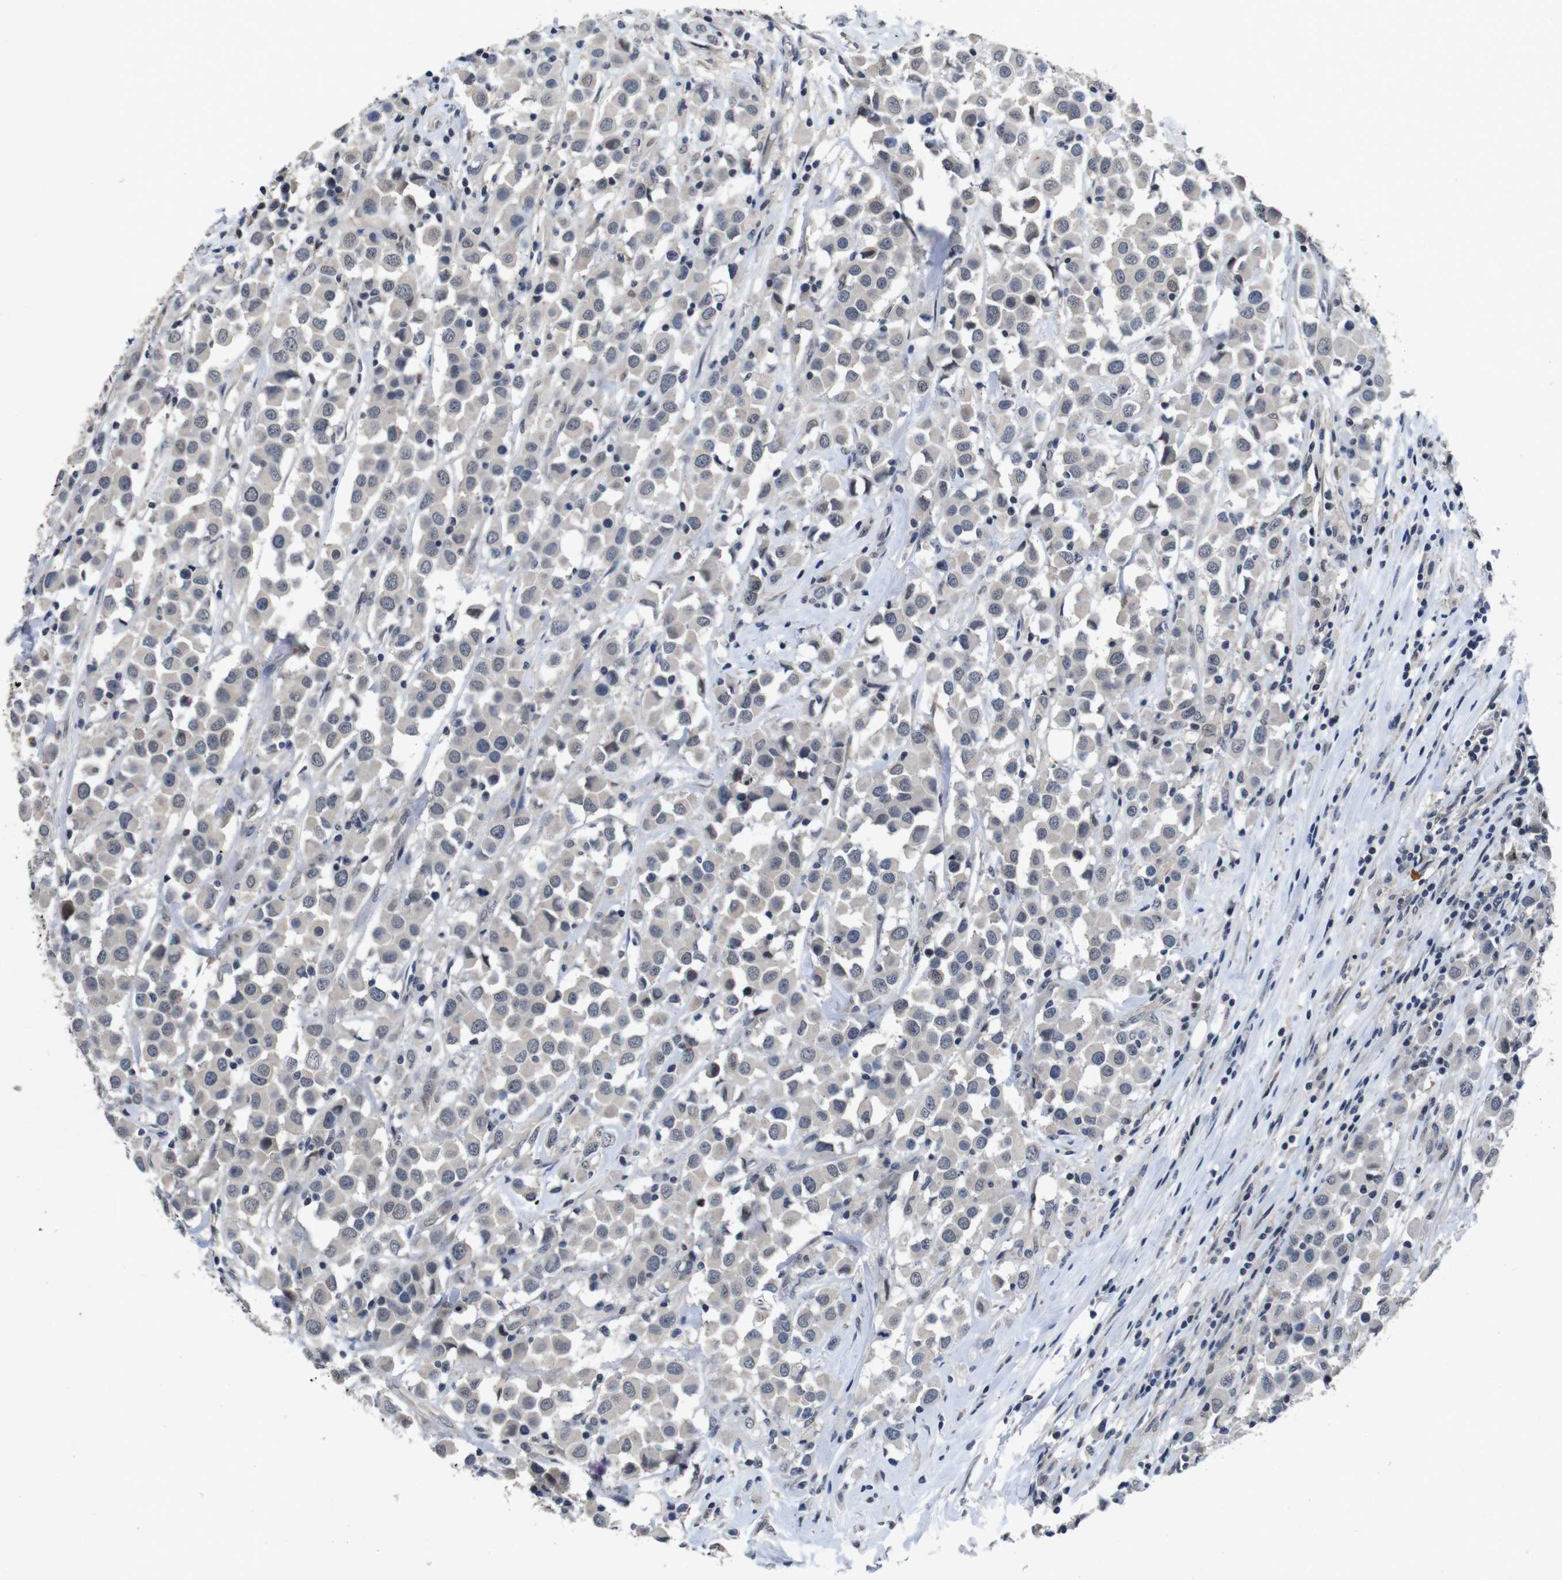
{"staining": {"intensity": "negative", "quantity": "none", "location": "none"}, "tissue": "breast cancer", "cell_type": "Tumor cells", "image_type": "cancer", "snomed": [{"axis": "morphology", "description": "Duct carcinoma"}, {"axis": "topography", "description": "Breast"}], "caption": "The image shows no staining of tumor cells in breast cancer (infiltrating ductal carcinoma).", "gene": "AKT3", "patient": {"sex": "female", "age": 61}}